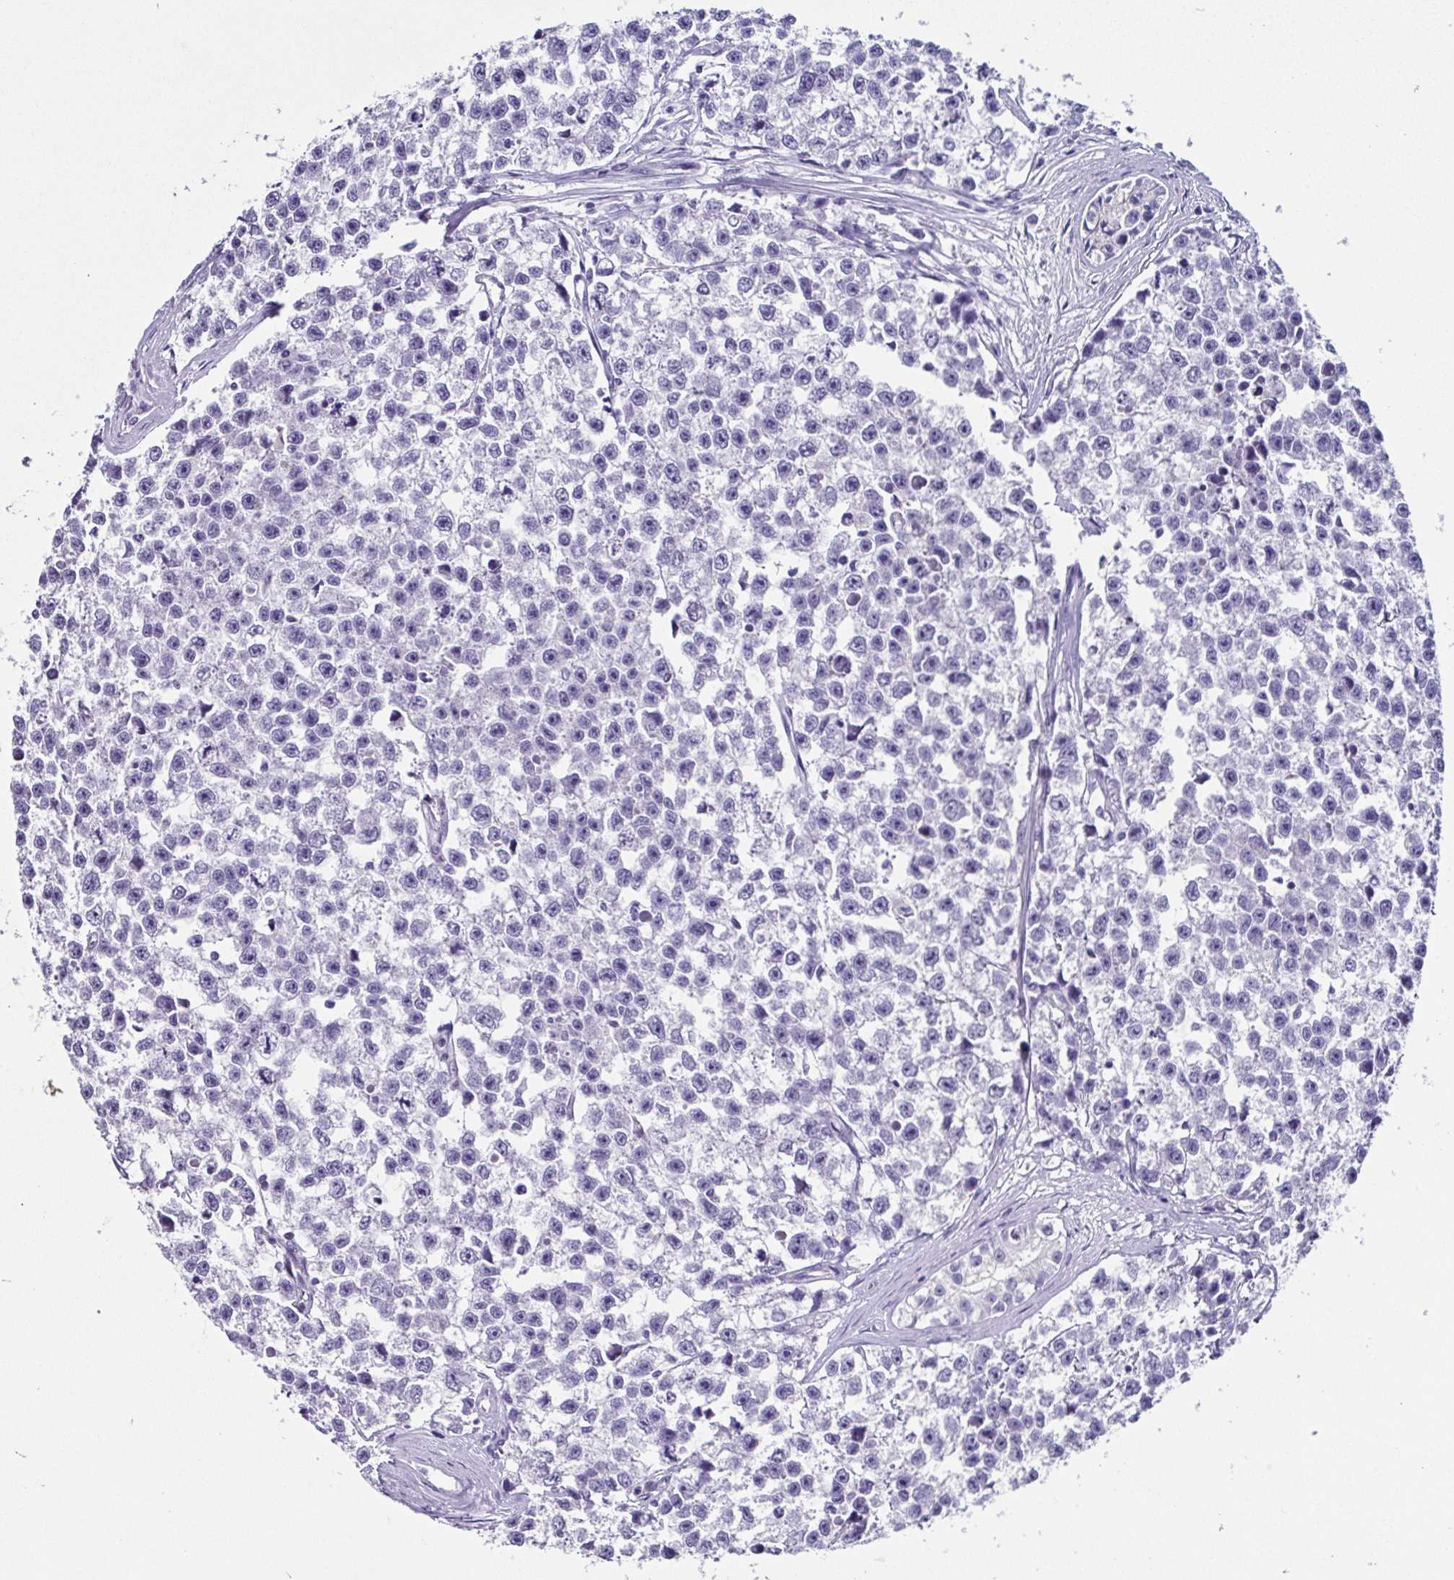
{"staining": {"intensity": "negative", "quantity": "none", "location": "none"}, "tissue": "testis cancer", "cell_type": "Tumor cells", "image_type": "cancer", "snomed": [{"axis": "morphology", "description": "Seminoma, NOS"}, {"axis": "topography", "description": "Testis"}], "caption": "Tumor cells are negative for brown protein staining in testis seminoma. (DAB (3,3'-diaminobenzidine) immunohistochemistry (IHC) with hematoxylin counter stain).", "gene": "RDH11", "patient": {"sex": "male", "age": 26}}